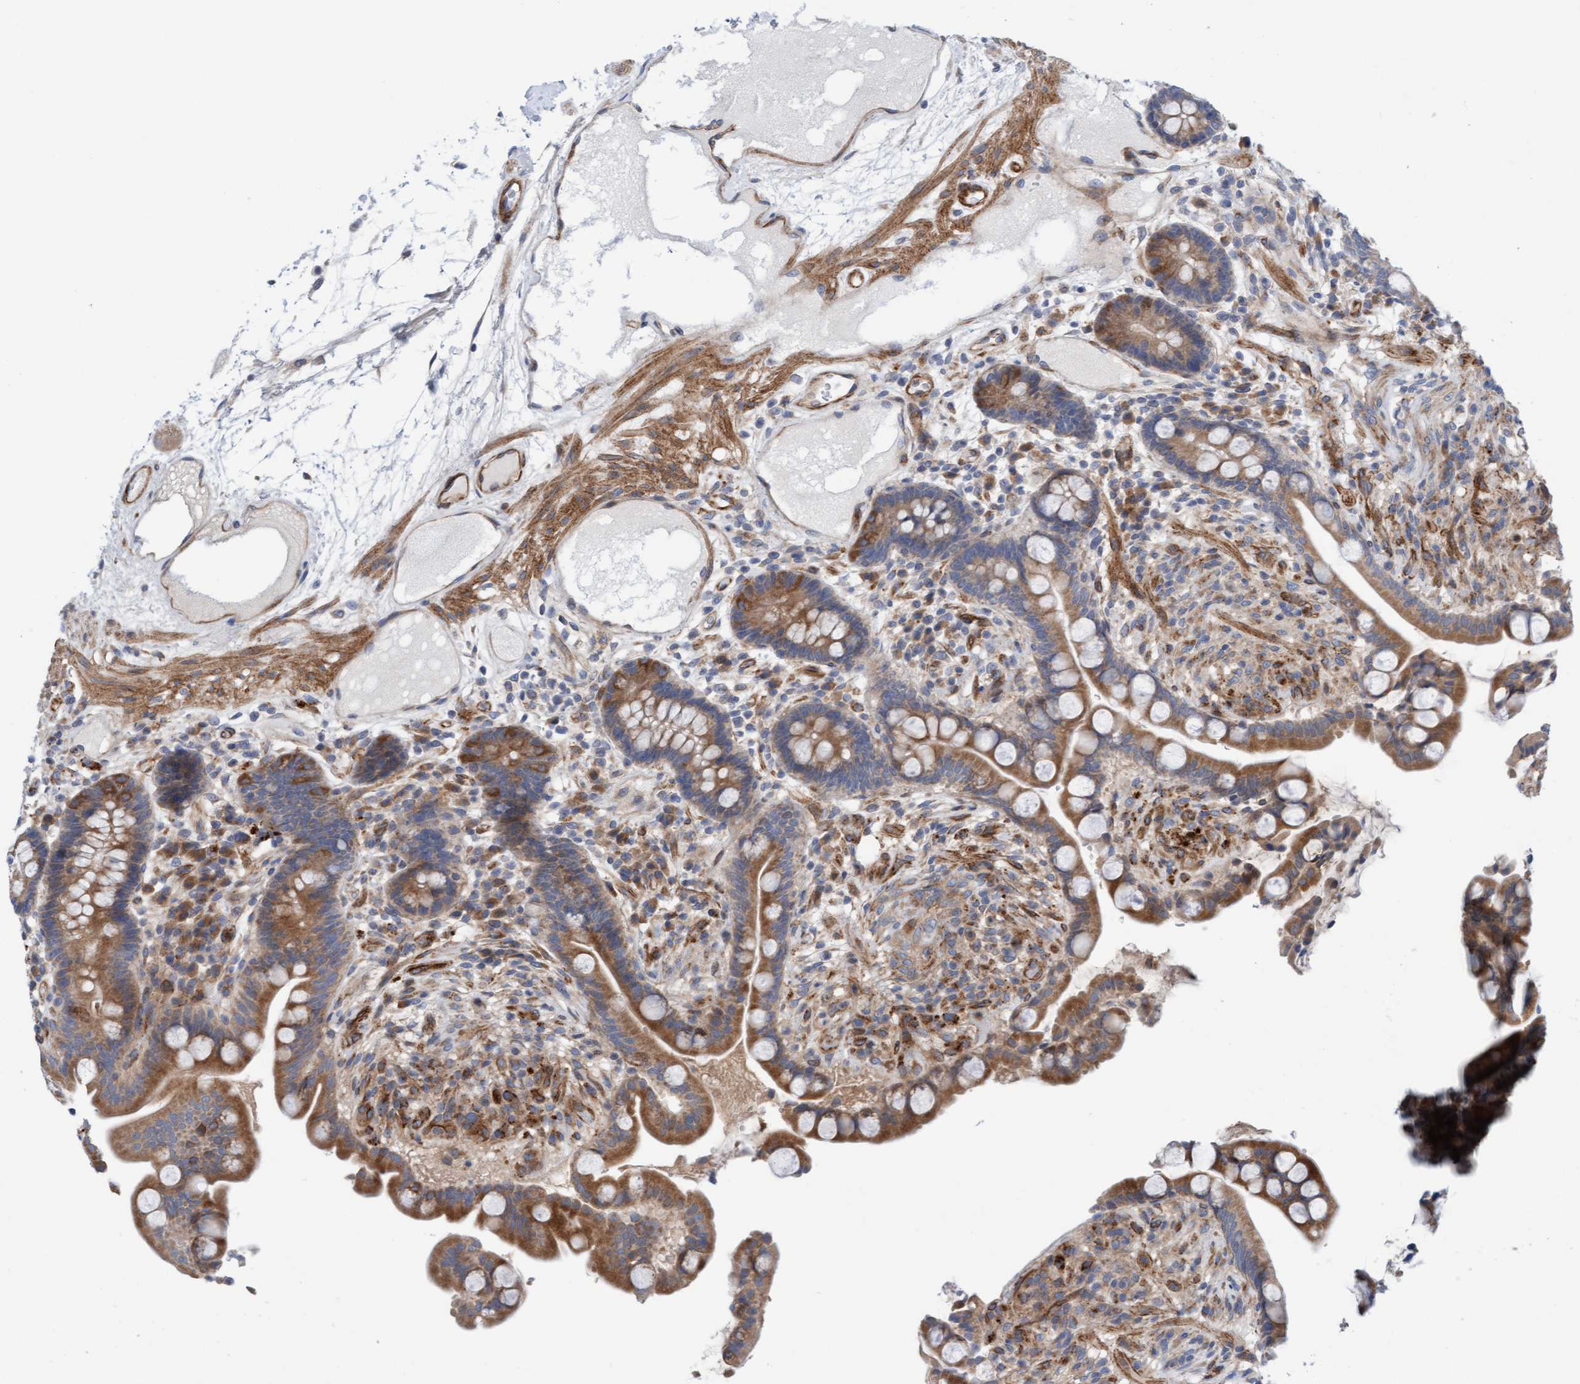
{"staining": {"intensity": "moderate", "quantity": ">75%", "location": "cytoplasmic/membranous"}, "tissue": "colon", "cell_type": "Endothelial cells", "image_type": "normal", "snomed": [{"axis": "morphology", "description": "Normal tissue, NOS"}, {"axis": "topography", "description": "Colon"}], "caption": "Immunohistochemical staining of normal human colon displays moderate cytoplasmic/membranous protein positivity in about >75% of endothelial cells. (DAB (3,3'-diaminobenzidine) = brown stain, brightfield microscopy at high magnification).", "gene": "CDK5RAP3", "patient": {"sex": "male", "age": 73}}